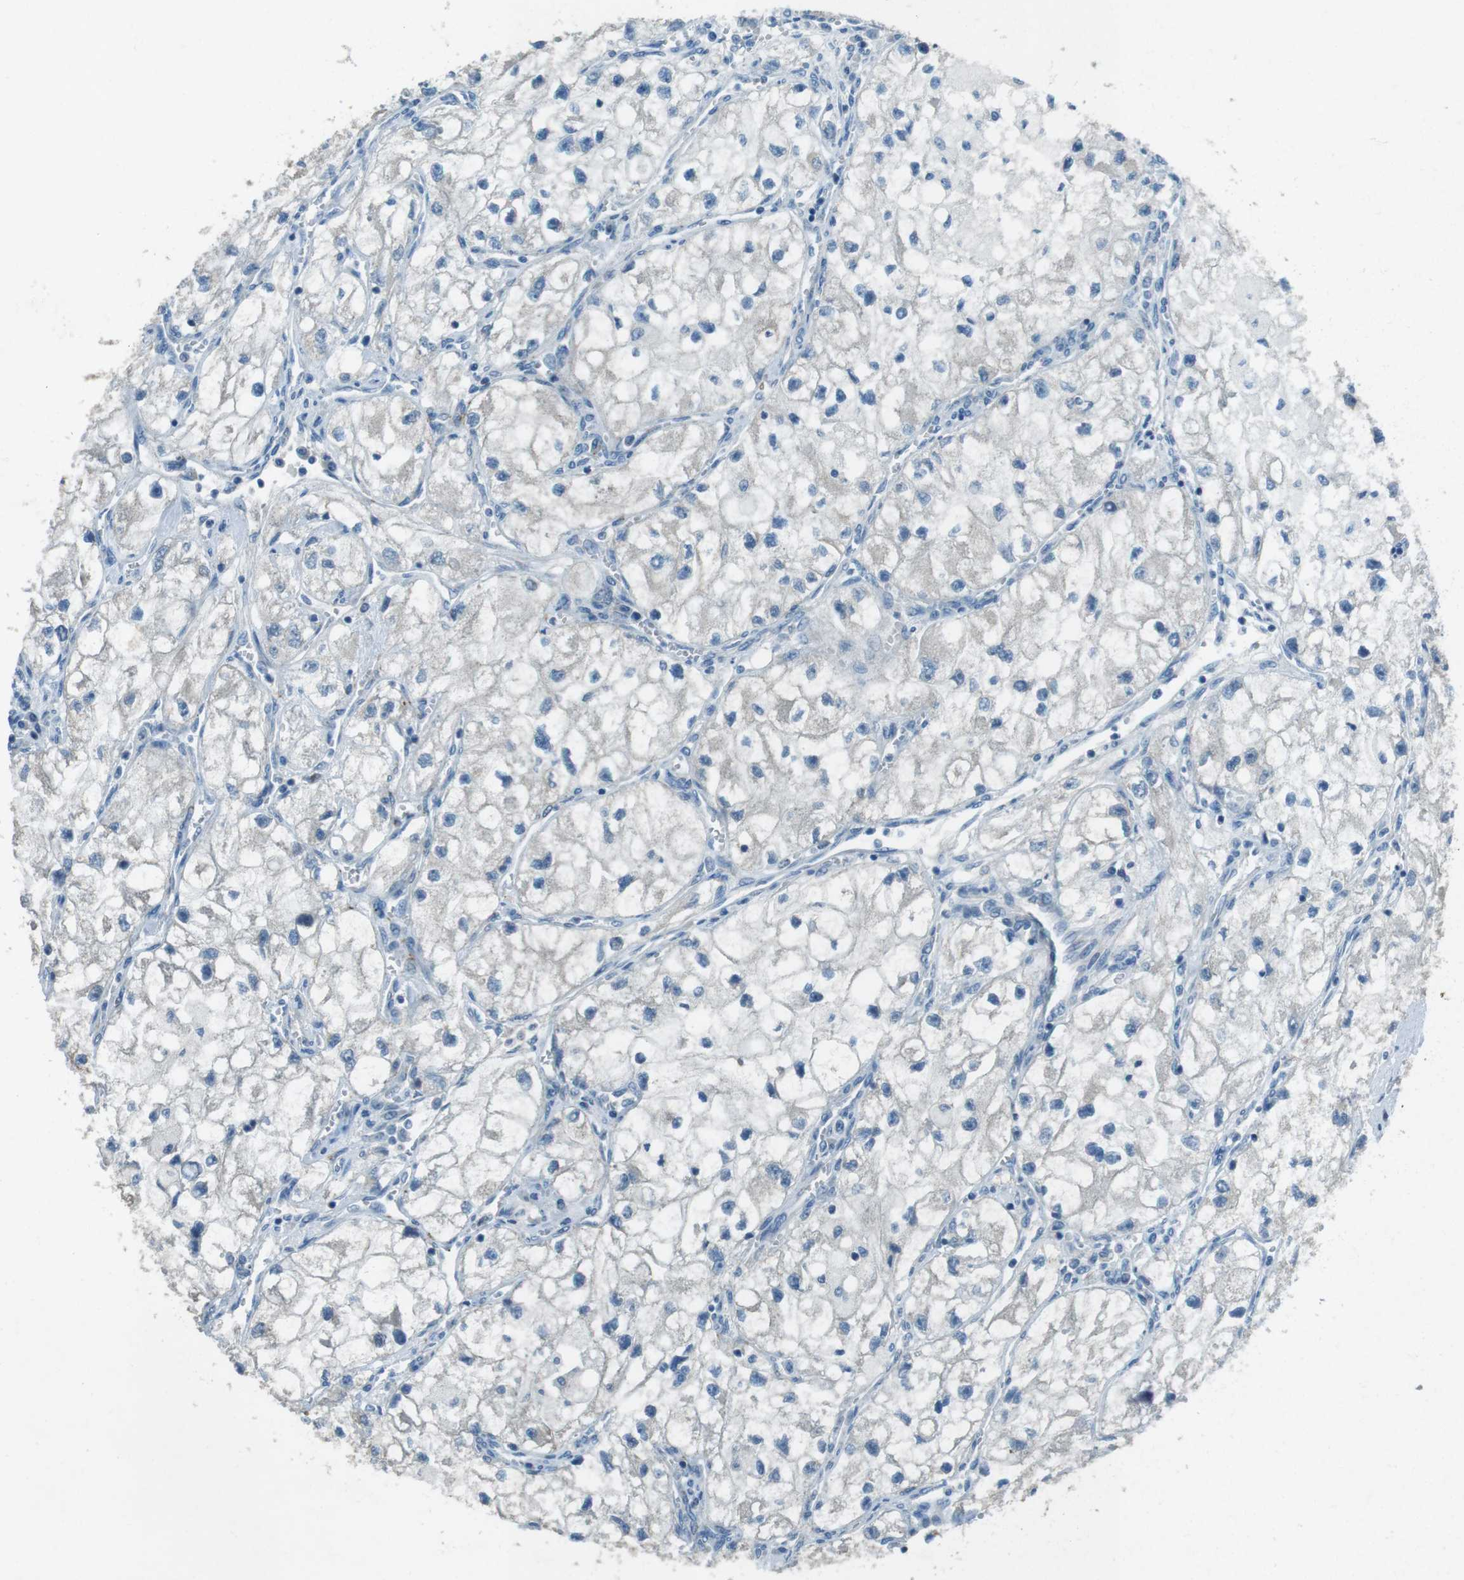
{"staining": {"intensity": "negative", "quantity": "none", "location": "none"}, "tissue": "renal cancer", "cell_type": "Tumor cells", "image_type": "cancer", "snomed": [{"axis": "morphology", "description": "Adenocarcinoma, NOS"}, {"axis": "topography", "description": "Kidney"}], "caption": "Tumor cells are negative for protein expression in human renal cancer.", "gene": "MFAP3", "patient": {"sex": "female", "age": 70}}